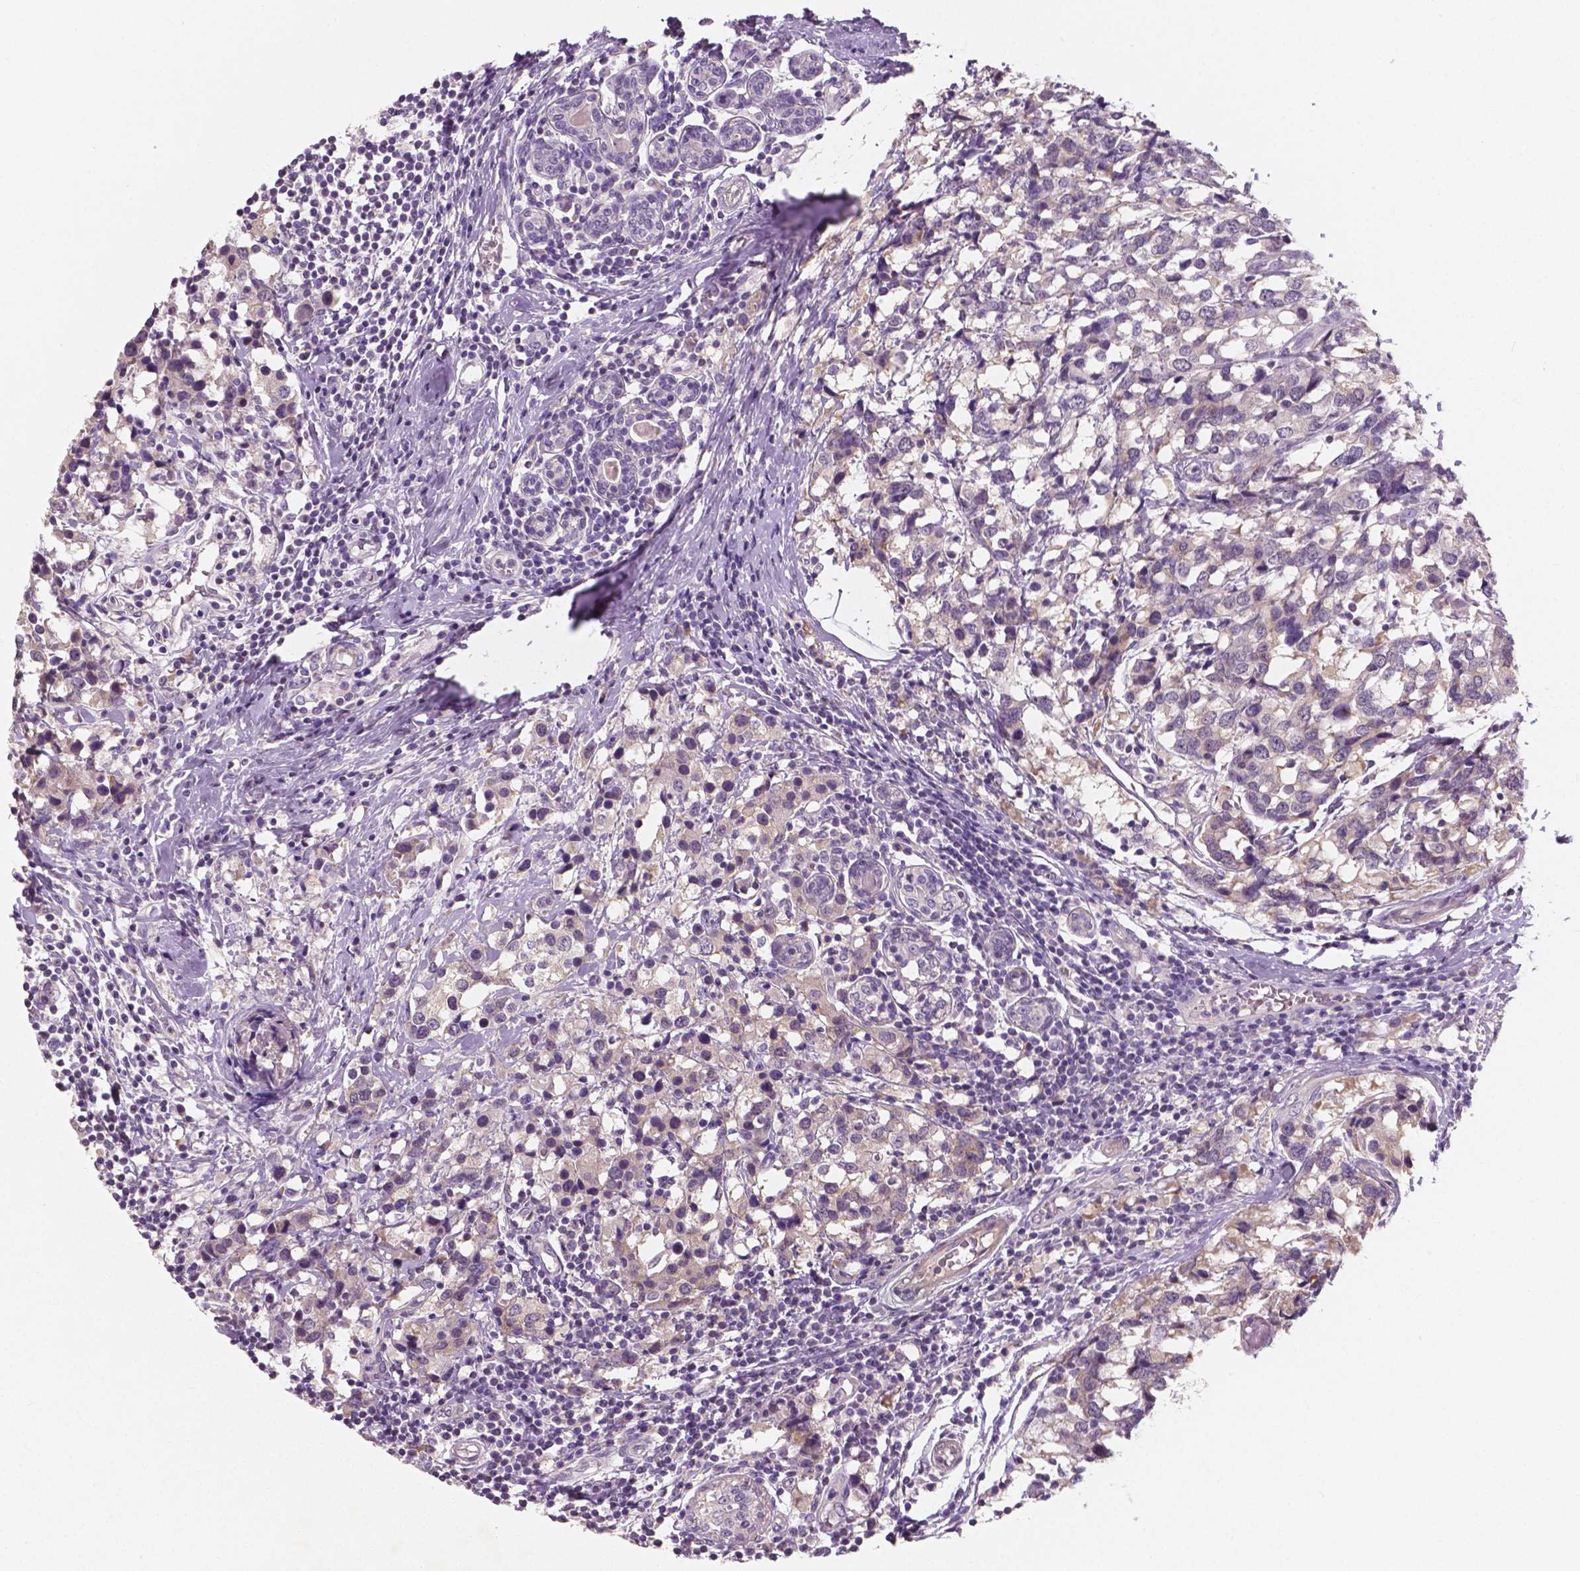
{"staining": {"intensity": "negative", "quantity": "none", "location": "none"}, "tissue": "breast cancer", "cell_type": "Tumor cells", "image_type": "cancer", "snomed": [{"axis": "morphology", "description": "Lobular carcinoma"}, {"axis": "topography", "description": "Breast"}], "caption": "High magnification brightfield microscopy of breast lobular carcinoma stained with DAB (brown) and counterstained with hematoxylin (blue): tumor cells show no significant positivity.", "gene": "LSM14B", "patient": {"sex": "female", "age": 59}}